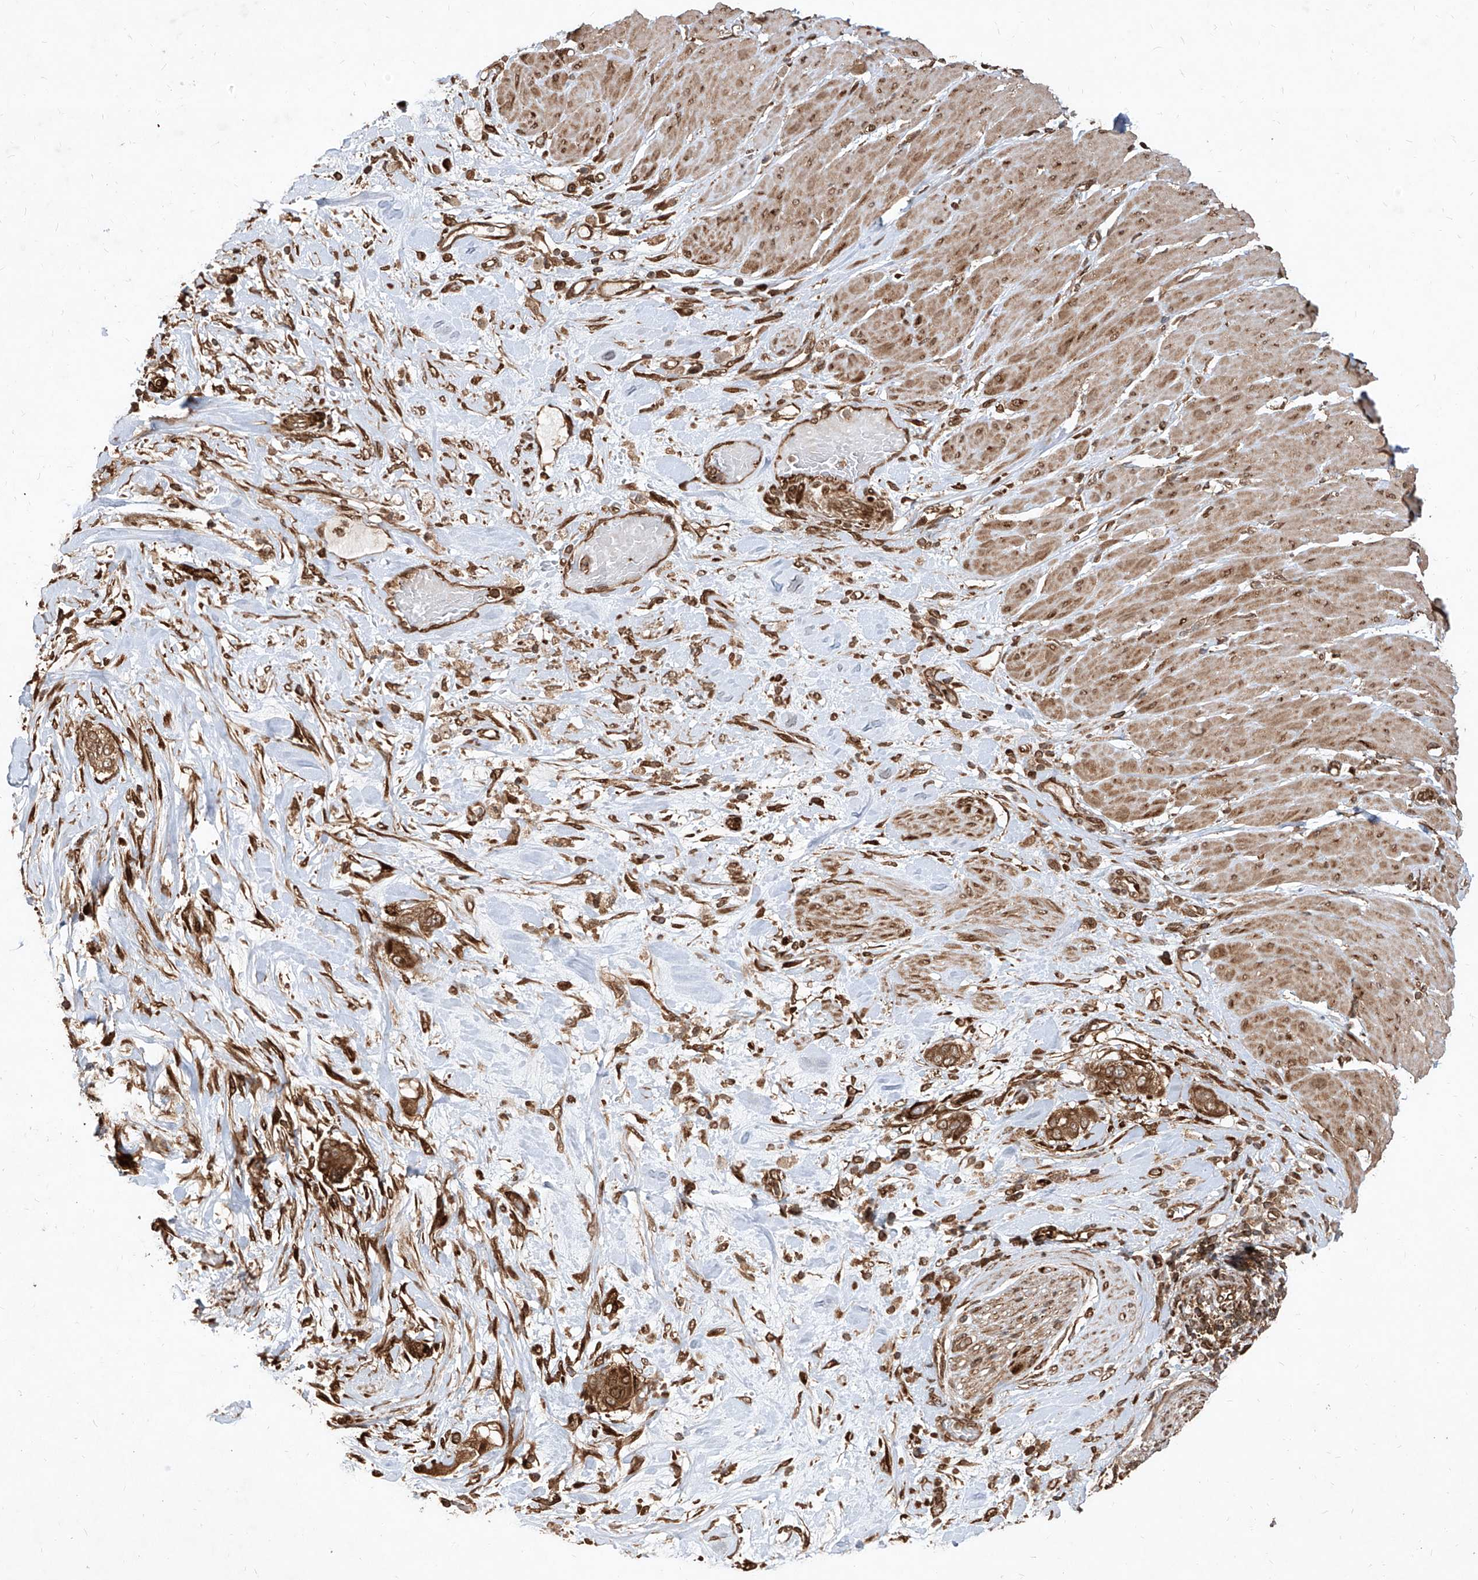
{"staining": {"intensity": "moderate", "quantity": ">75%", "location": "cytoplasmic/membranous,nuclear"}, "tissue": "pancreatic cancer", "cell_type": "Tumor cells", "image_type": "cancer", "snomed": [{"axis": "morphology", "description": "Adenocarcinoma, NOS"}, {"axis": "topography", "description": "Pancreas"}], "caption": "Protein expression analysis of pancreatic cancer (adenocarcinoma) reveals moderate cytoplasmic/membranous and nuclear staining in approximately >75% of tumor cells.", "gene": "MAGED2", "patient": {"sex": "male", "age": 68}}